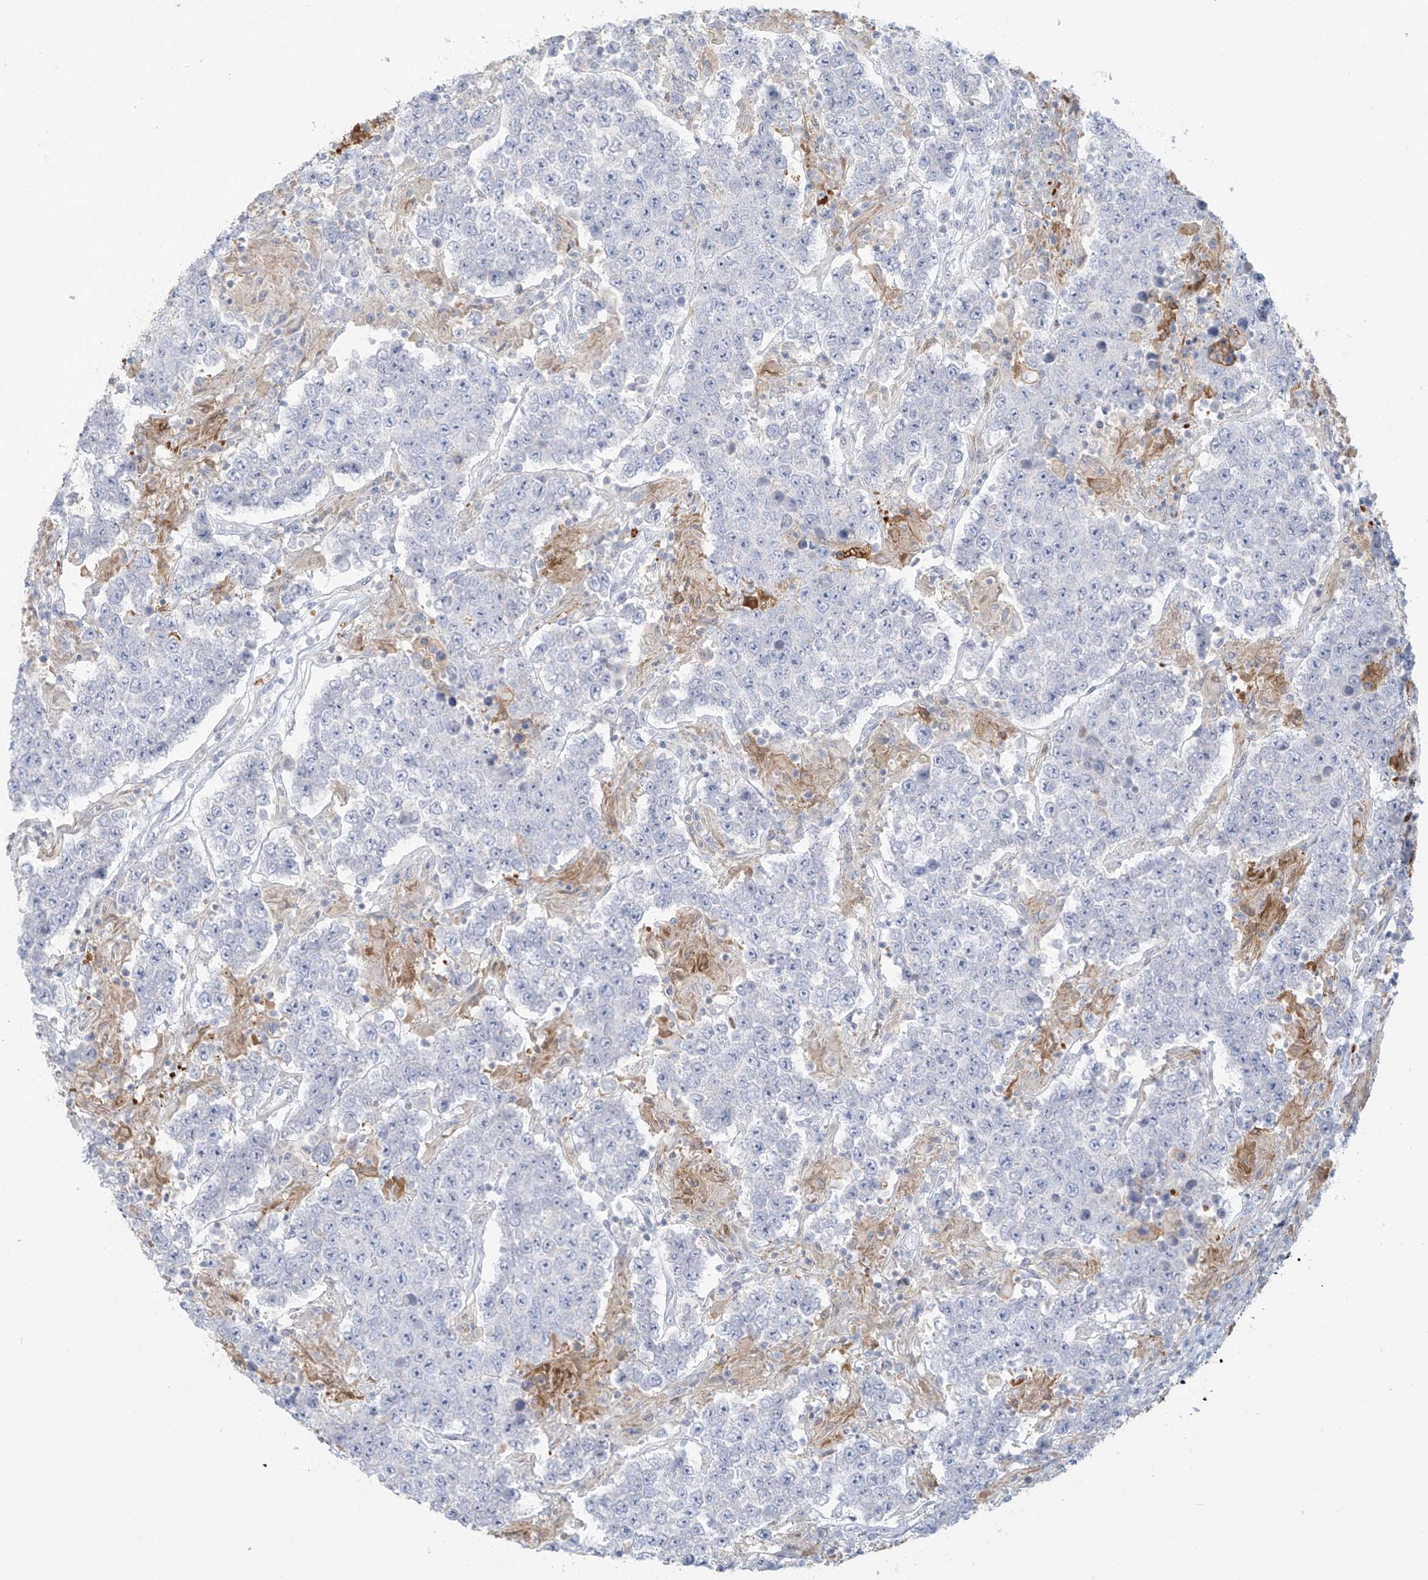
{"staining": {"intensity": "negative", "quantity": "none", "location": "none"}, "tissue": "testis cancer", "cell_type": "Tumor cells", "image_type": "cancer", "snomed": [{"axis": "morphology", "description": "Normal tissue, NOS"}, {"axis": "morphology", "description": "Urothelial carcinoma, High grade"}, {"axis": "morphology", "description": "Seminoma, NOS"}, {"axis": "morphology", "description": "Carcinoma, Embryonal, NOS"}, {"axis": "topography", "description": "Urinary bladder"}, {"axis": "topography", "description": "Testis"}], "caption": "This is a image of IHC staining of testis embryonal carcinoma, which shows no staining in tumor cells.", "gene": "TAGAP", "patient": {"sex": "male", "age": 41}}